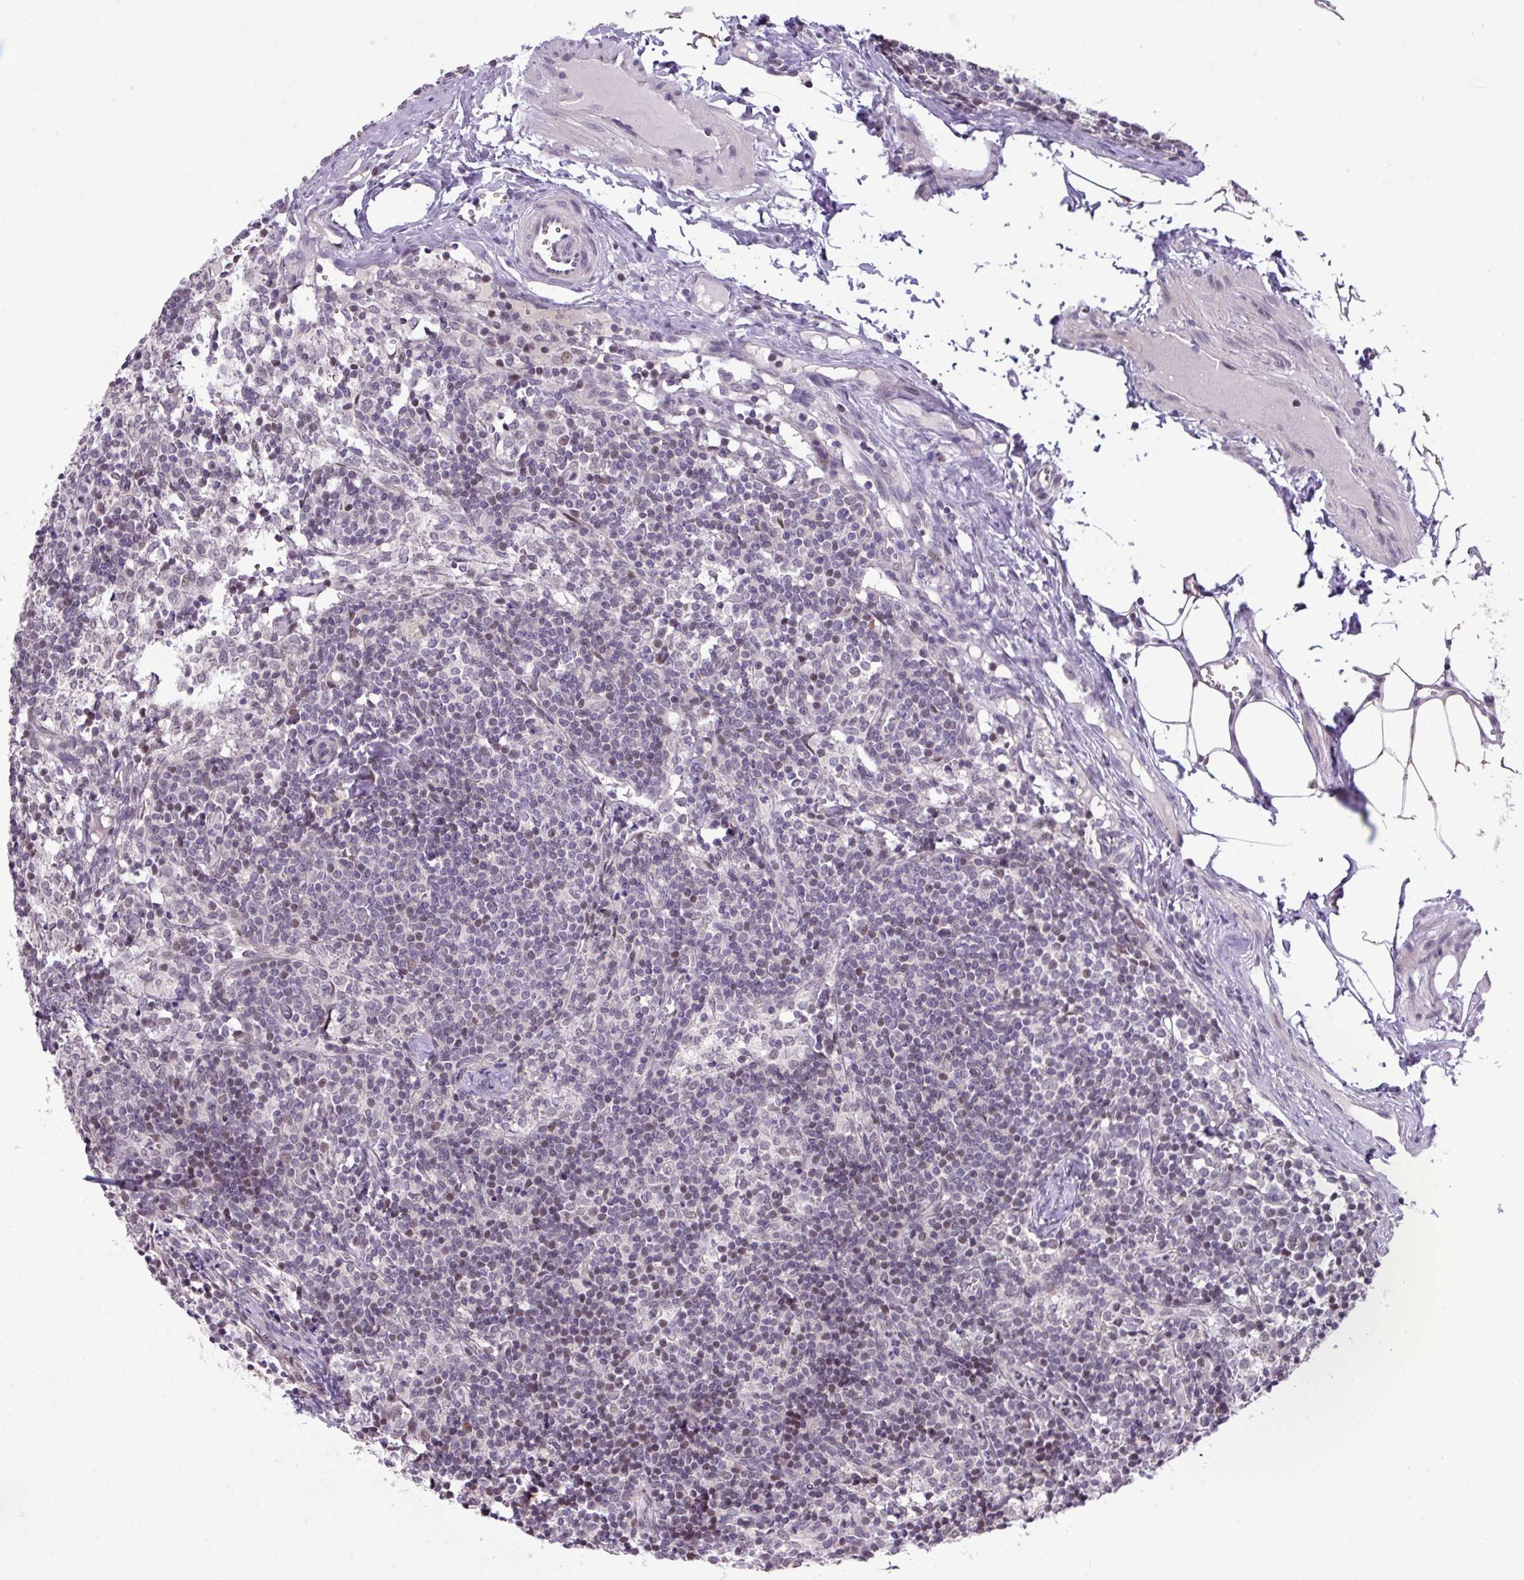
{"staining": {"intensity": "weak", "quantity": "25%-75%", "location": "cytoplasmic/membranous"}, "tissue": "lymph node", "cell_type": "Germinal center cells", "image_type": "normal", "snomed": [{"axis": "morphology", "description": "Normal tissue, NOS"}, {"axis": "topography", "description": "Lymph node"}], "caption": "Protein expression analysis of normal lymph node exhibits weak cytoplasmic/membranous expression in approximately 25%-75% of germinal center cells.", "gene": "ANKRD13B", "patient": {"sex": "female", "age": 30}}